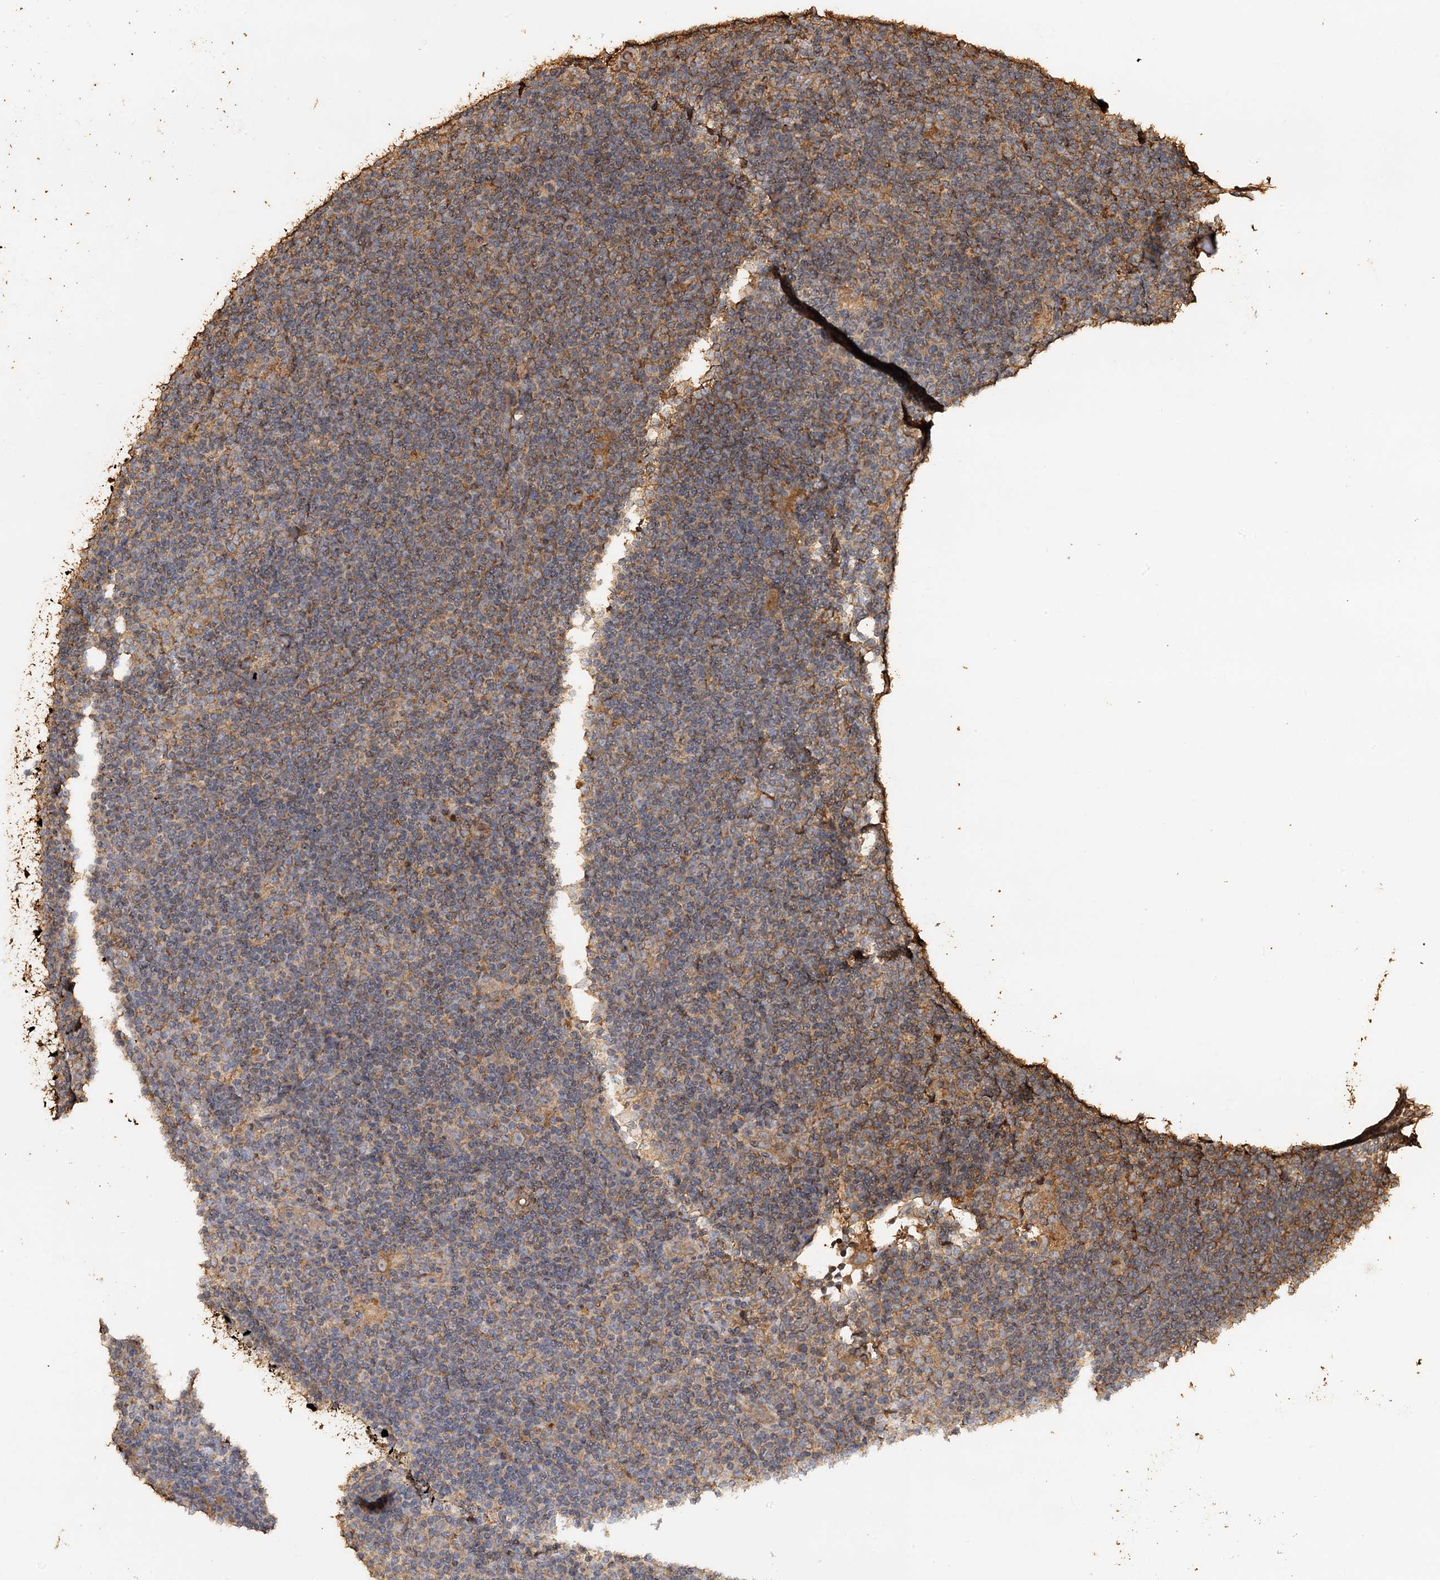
{"staining": {"intensity": "moderate", "quantity": ">75%", "location": "cytoplasmic/membranous"}, "tissue": "lymphoma", "cell_type": "Tumor cells", "image_type": "cancer", "snomed": [{"axis": "morphology", "description": "Hodgkin's disease, NOS"}, {"axis": "topography", "description": "Lymph node"}], "caption": "The immunohistochemical stain highlights moderate cytoplasmic/membranous staining in tumor cells of Hodgkin's disease tissue. The staining was performed using DAB (3,3'-diaminobenzidine) to visualize the protein expression in brown, while the nuclei were stained in blue with hematoxylin (Magnification: 20x).", "gene": "PIK3C2A", "patient": {"sex": "female", "age": 57}}